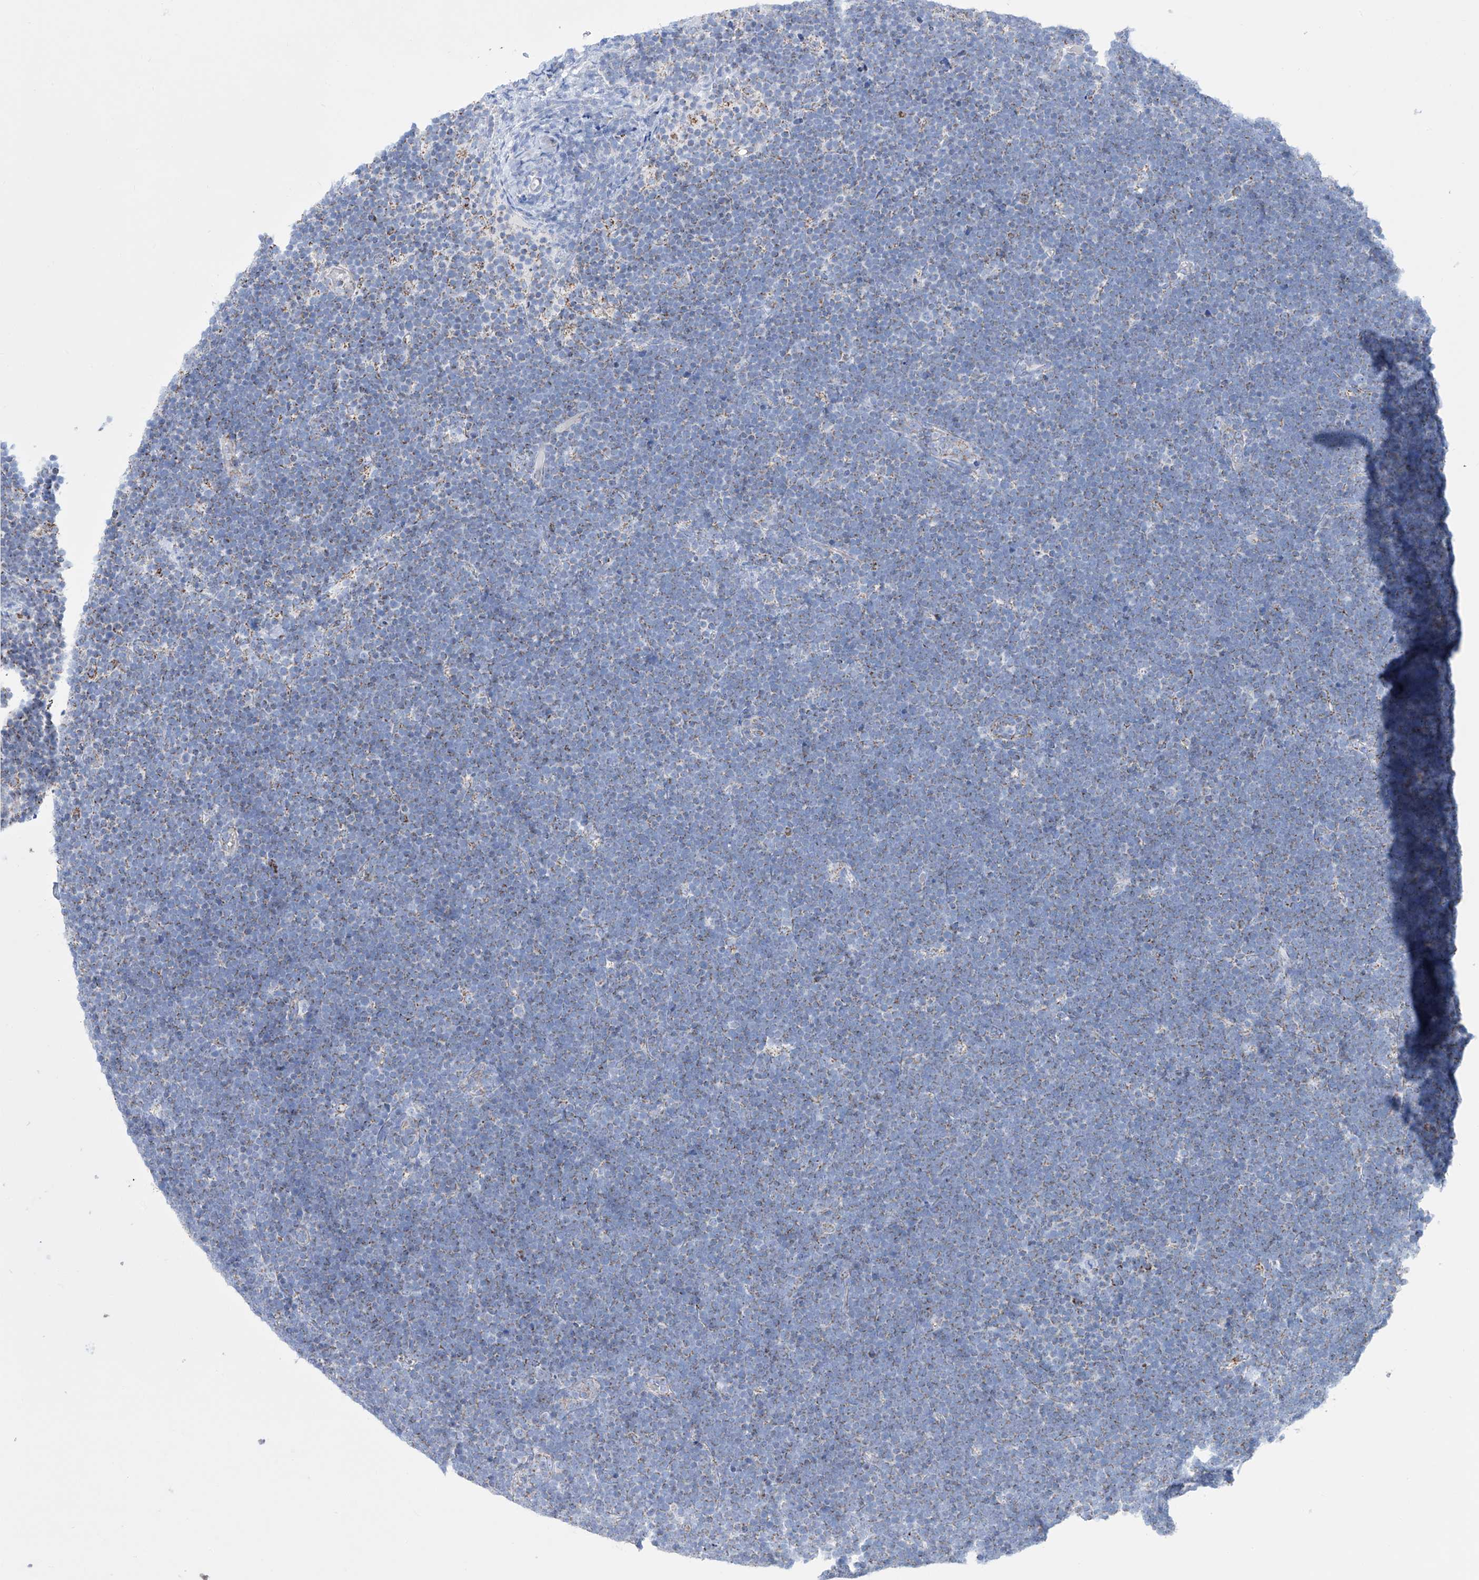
{"staining": {"intensity": "negative", "quantity": "none", "location": "none"}, "tissue": "lymphoma", "cell_type": "Tumor cells", "image_type": "cancer", "snomed": [{"axis": "morphology", "description": "Malignant lymphoma, non-Hodgkin's type, High grade"}, {"axis": "topography", "description": "Lymph node"}], "caption": "An image of human lymphoma is negative for staining in tumor cells. The staining was performed using DAB (3,3'-diaminobenzidine) to visualize the protein expression in brown, while the nuclei were stained in blue with hematoxylin (Magnification: 20x).", "gene": "ALDH6A1", "patient": {"sex": "male", "age": 13}}